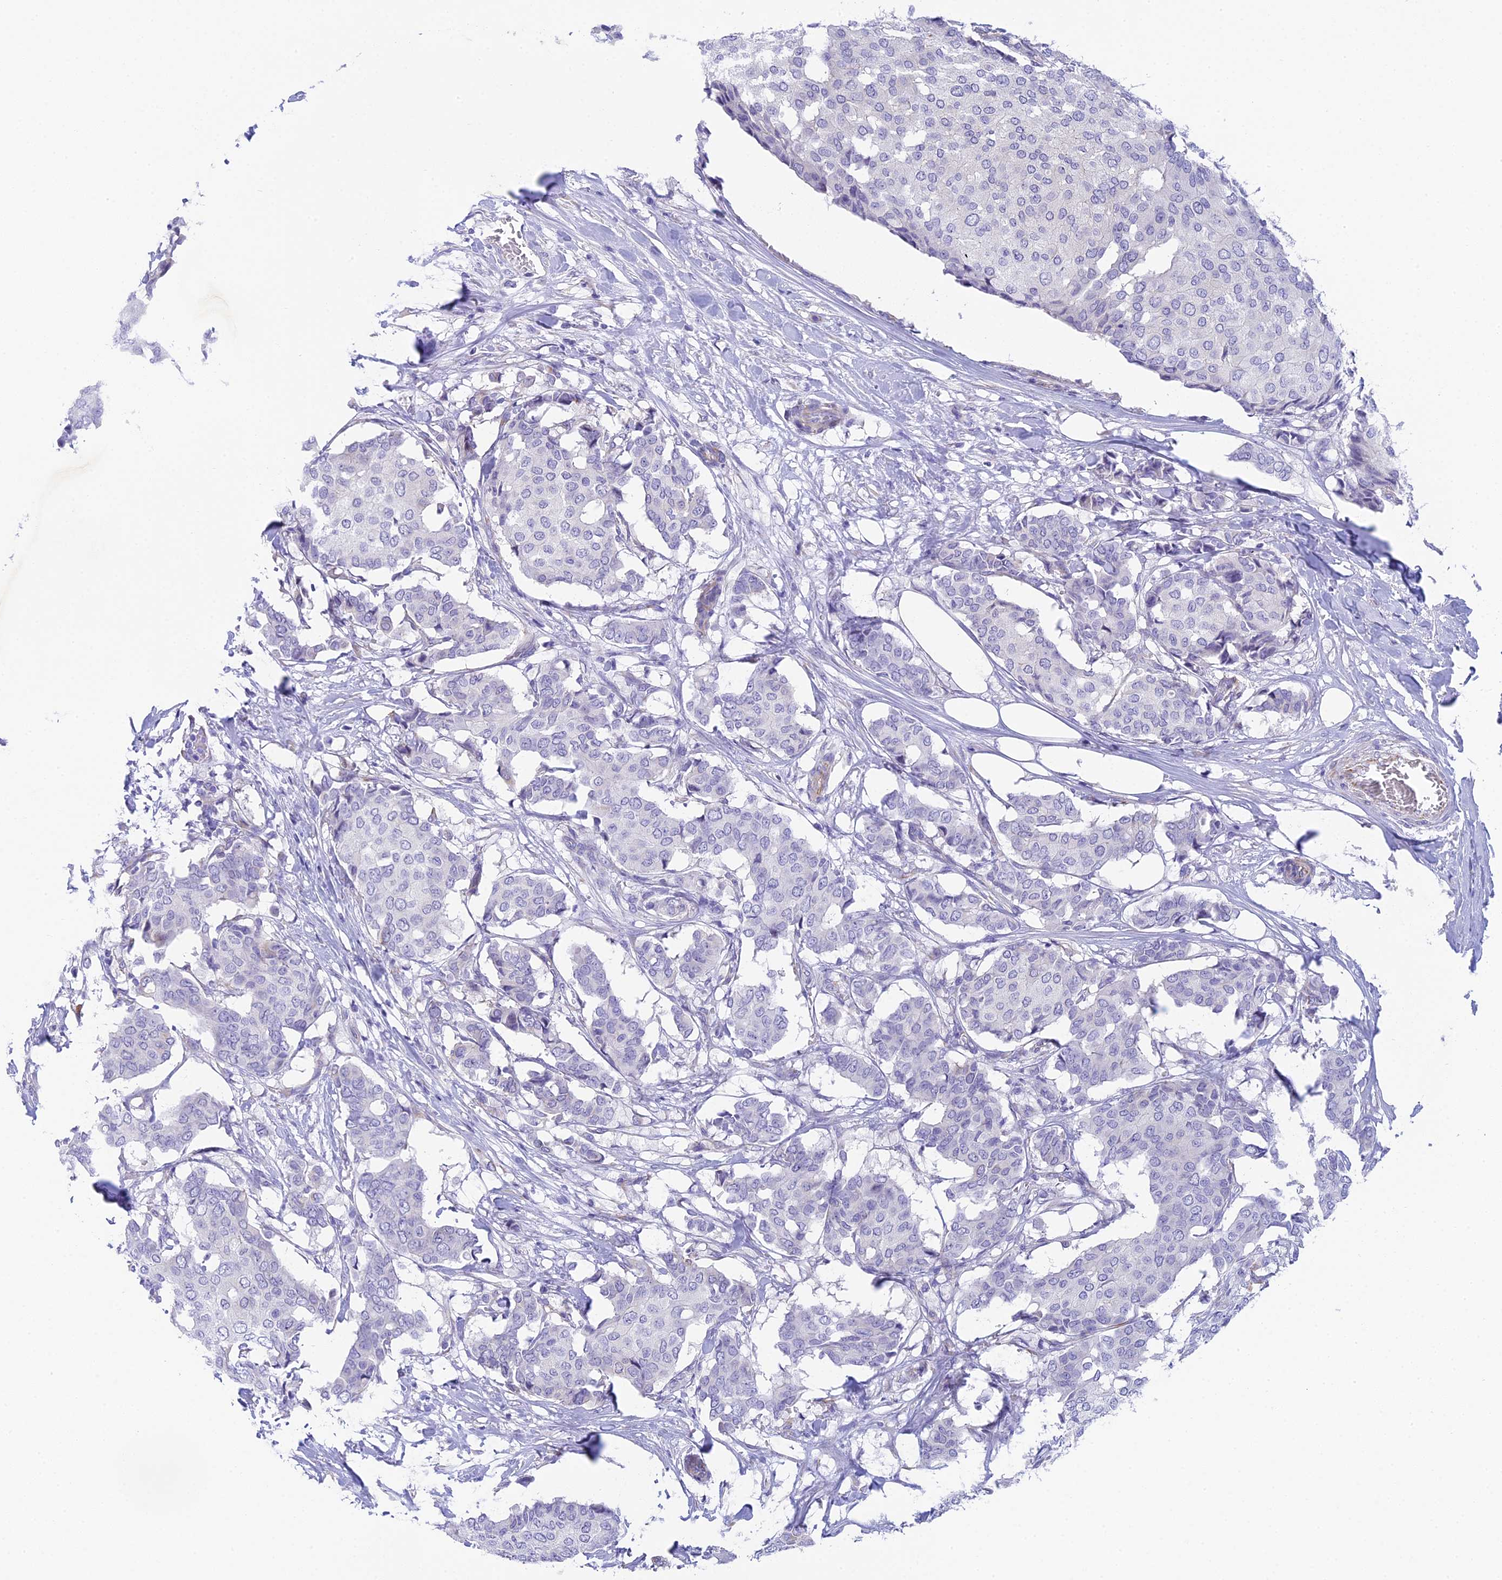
{"staining": {"intensity": "negative", "quantity": "none", "location": "none"}, "tissue": "breast cancer", "cell_type": "Tumor cells", "image_type": "cancer", "snomed": [{"axis": "morphology", "description": "Duct carcinoma"}, {"axis": "topography", "description": "Breast"}], "caption": "High magnification brightfield microscopy of breast cancer (infiltrating ductal carcinoma) stained with DAB (brown) and counterstained with hematoxylin (blue): tumor cells show no significant expression.", "gene": "TACSTD2", "patient": {"sex": "female", "age": 75}}